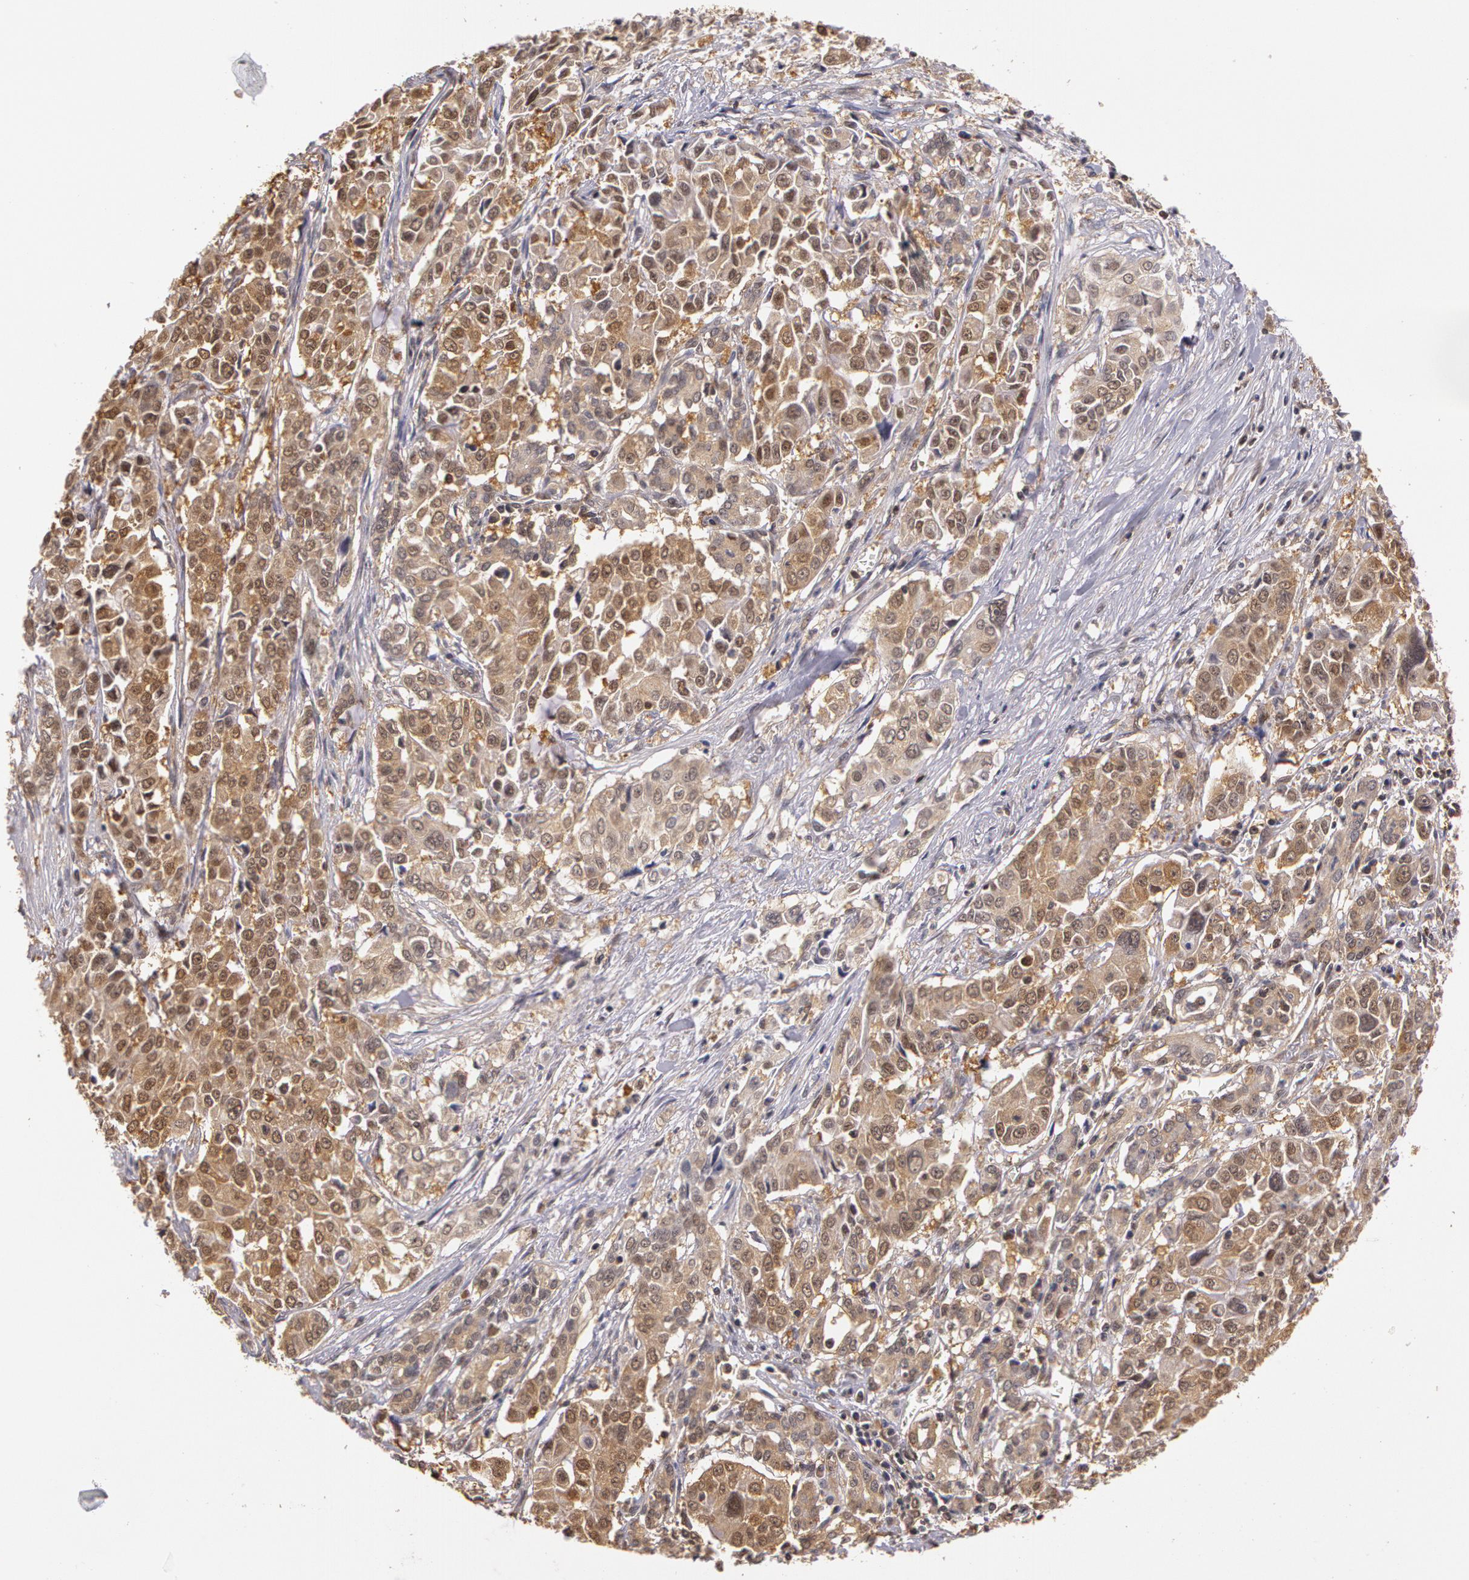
{"staining": {"intensity": "weak", "quantity": ">75%", "location": "cytoplasmic/membranous"}, "tissue": "pancreatic cancer", "cell_type": "Tumor cells", "image_type": "cancer", "snomed": [{"axis": "morphology", "description": "Adenocarcinoma, NOS"}, {"axis": "topography", "description": "Pancreas"}], "caption": "Tumor cells demonstrate low levels of weak cytoplasmic/membranous positivity in approximately >75% of cells in human pancreatic cancer (adenocarcinoma). The protein of interest is stained brown, and the nuclei are stained in blue (DAB IHC with brightfield microscopy, high magnification).", "gene": "AHSA1", "patient": {"sex": "female", "age": 52}}